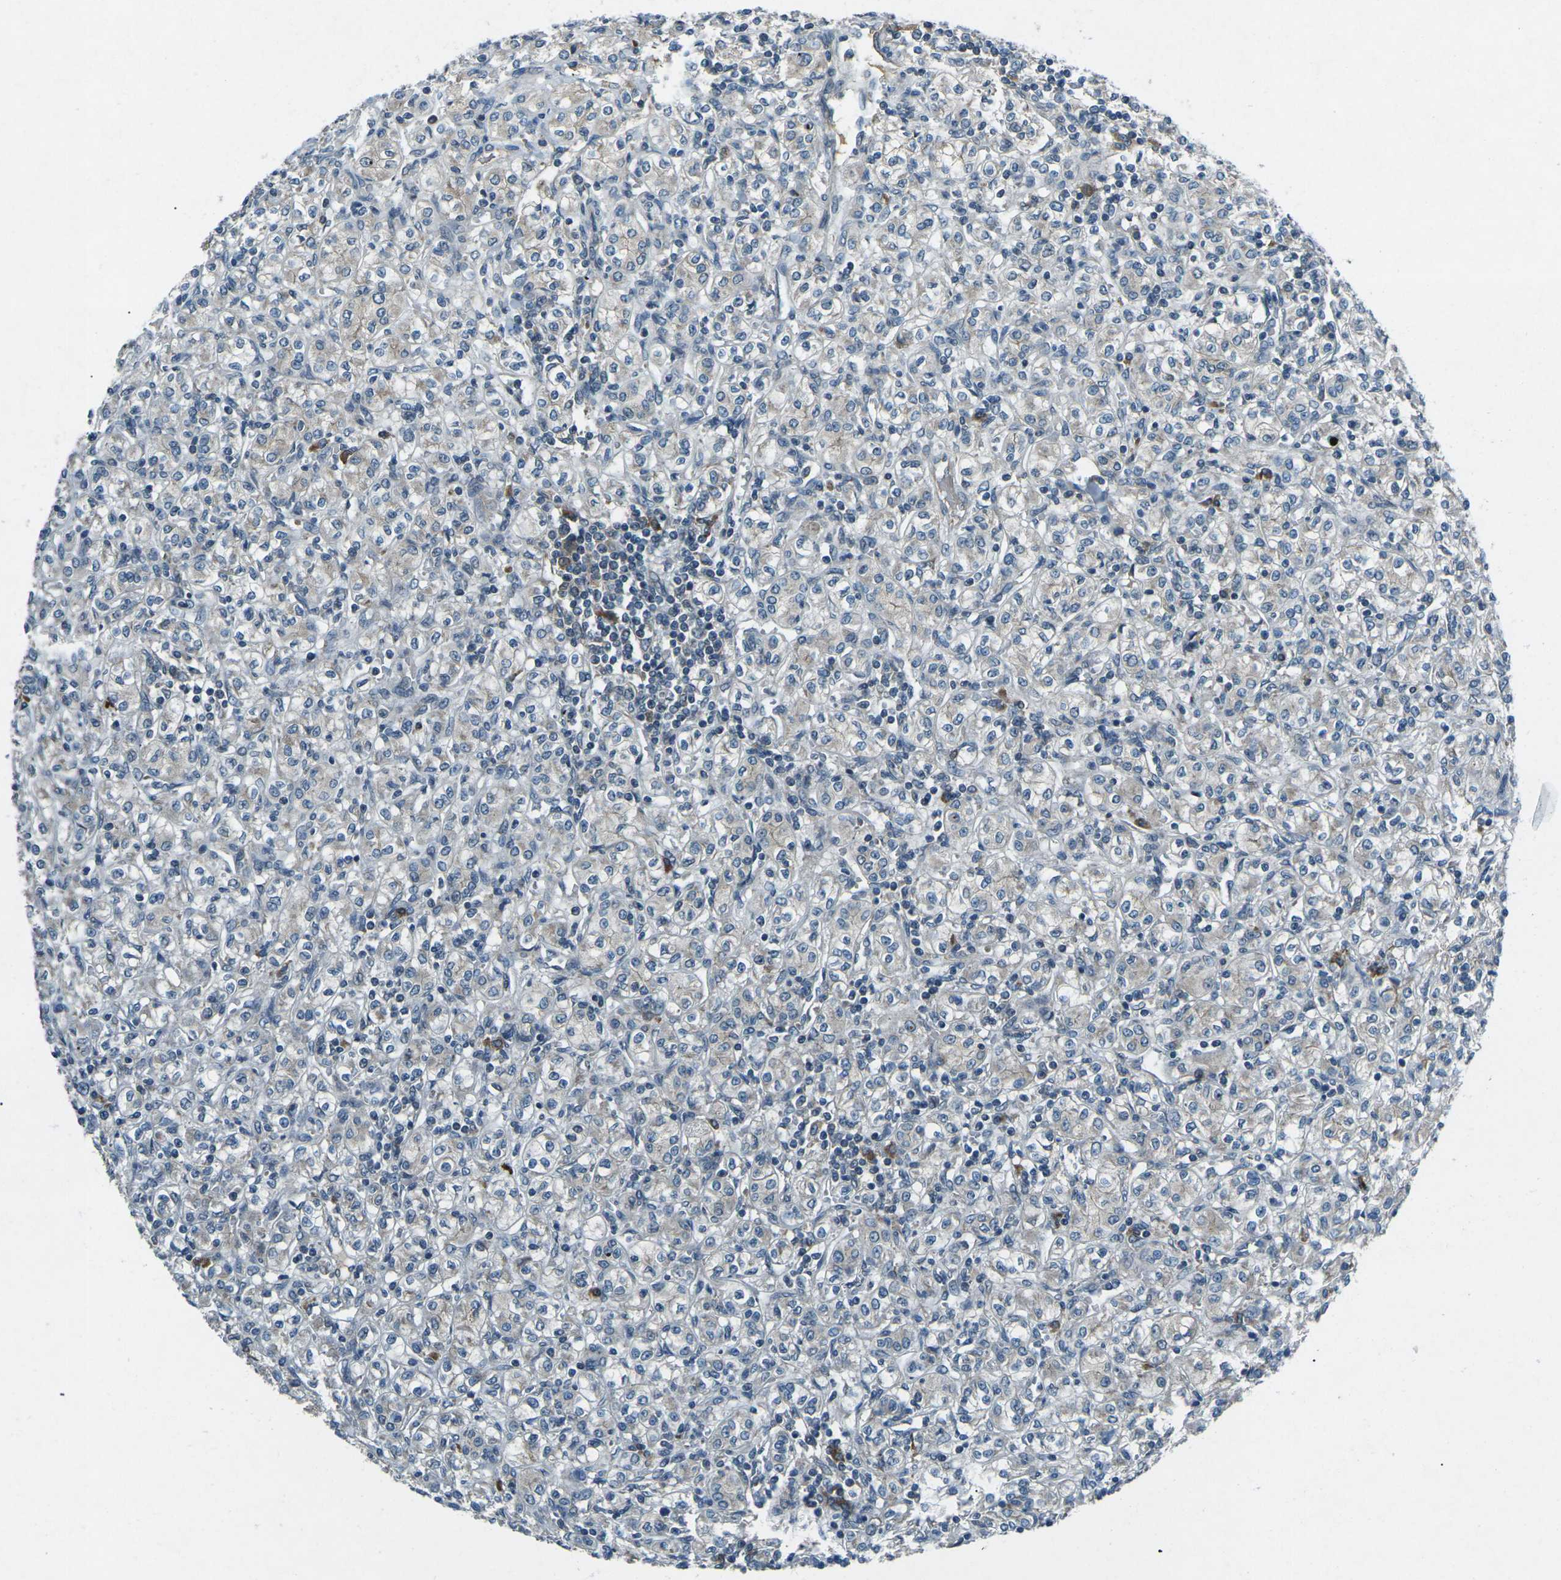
{"staining": {"intensity": "negative", "quantity": "none", "location": "none"}, "tissue": "renal cancer", "cell_type": "Tumor cells", "image_type": "cancer", "snomed": [{"axis": "morphology", "description": "Adenocarcinoma, NOS"}, {"axis": "topography", "description": "Kidney"}], "caption": "High power microscopy histopathology image of an immunohistochemistry histopathology image of renal cancer (adenocarcinoma), revealing no significant expression in tumor cells.", "gene": "CDK16", "patient": {"sex": "male", "age": 77}}